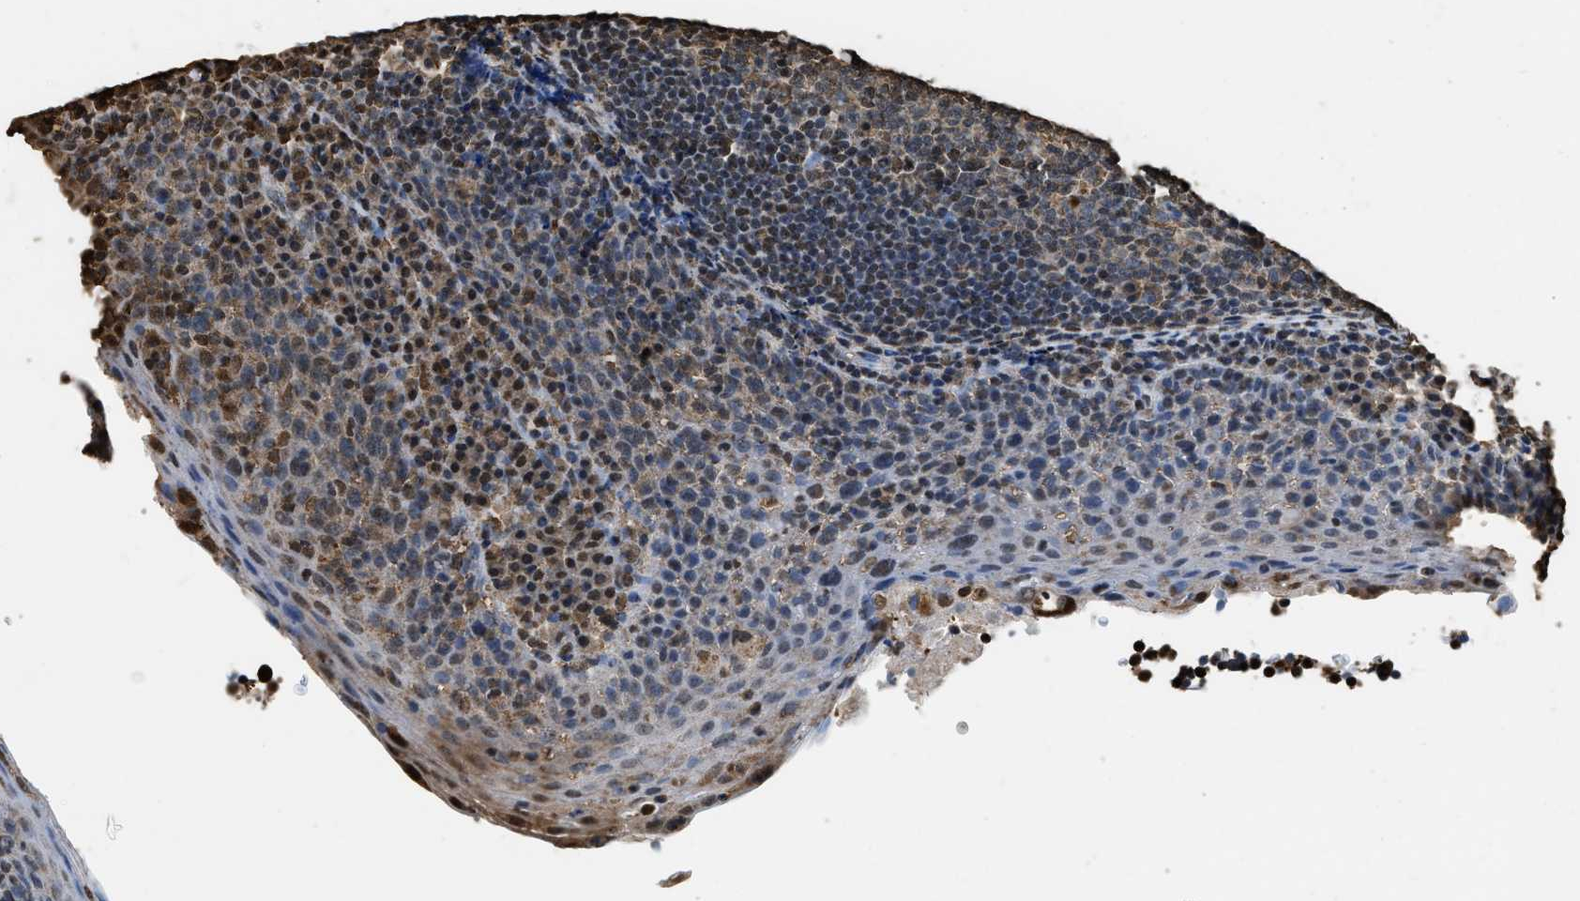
{"staining": {"intensity": "moderate", "quantity": ">75%", "location": "cytoplasmic/membranous,nuclear"}, "tissue": "tonsil", "cell_type": "Germinal center cells", "image_type": "normal", "snomed": [{"axis": "morphology", "description": "Normal tissue, NOS"}, {"axis": "topography", "description": "Tonsil"}], "caption": "This image shows normal tonsil stained with IHC to label a protein in brown. The cytoplasmic/membranous,nuclear of germinal center cells show moderate positivity for the protein. Nuclei are counter-stained blue.", "gene": "GAPDH", "patient": {"sex": "male", "age": 17}}